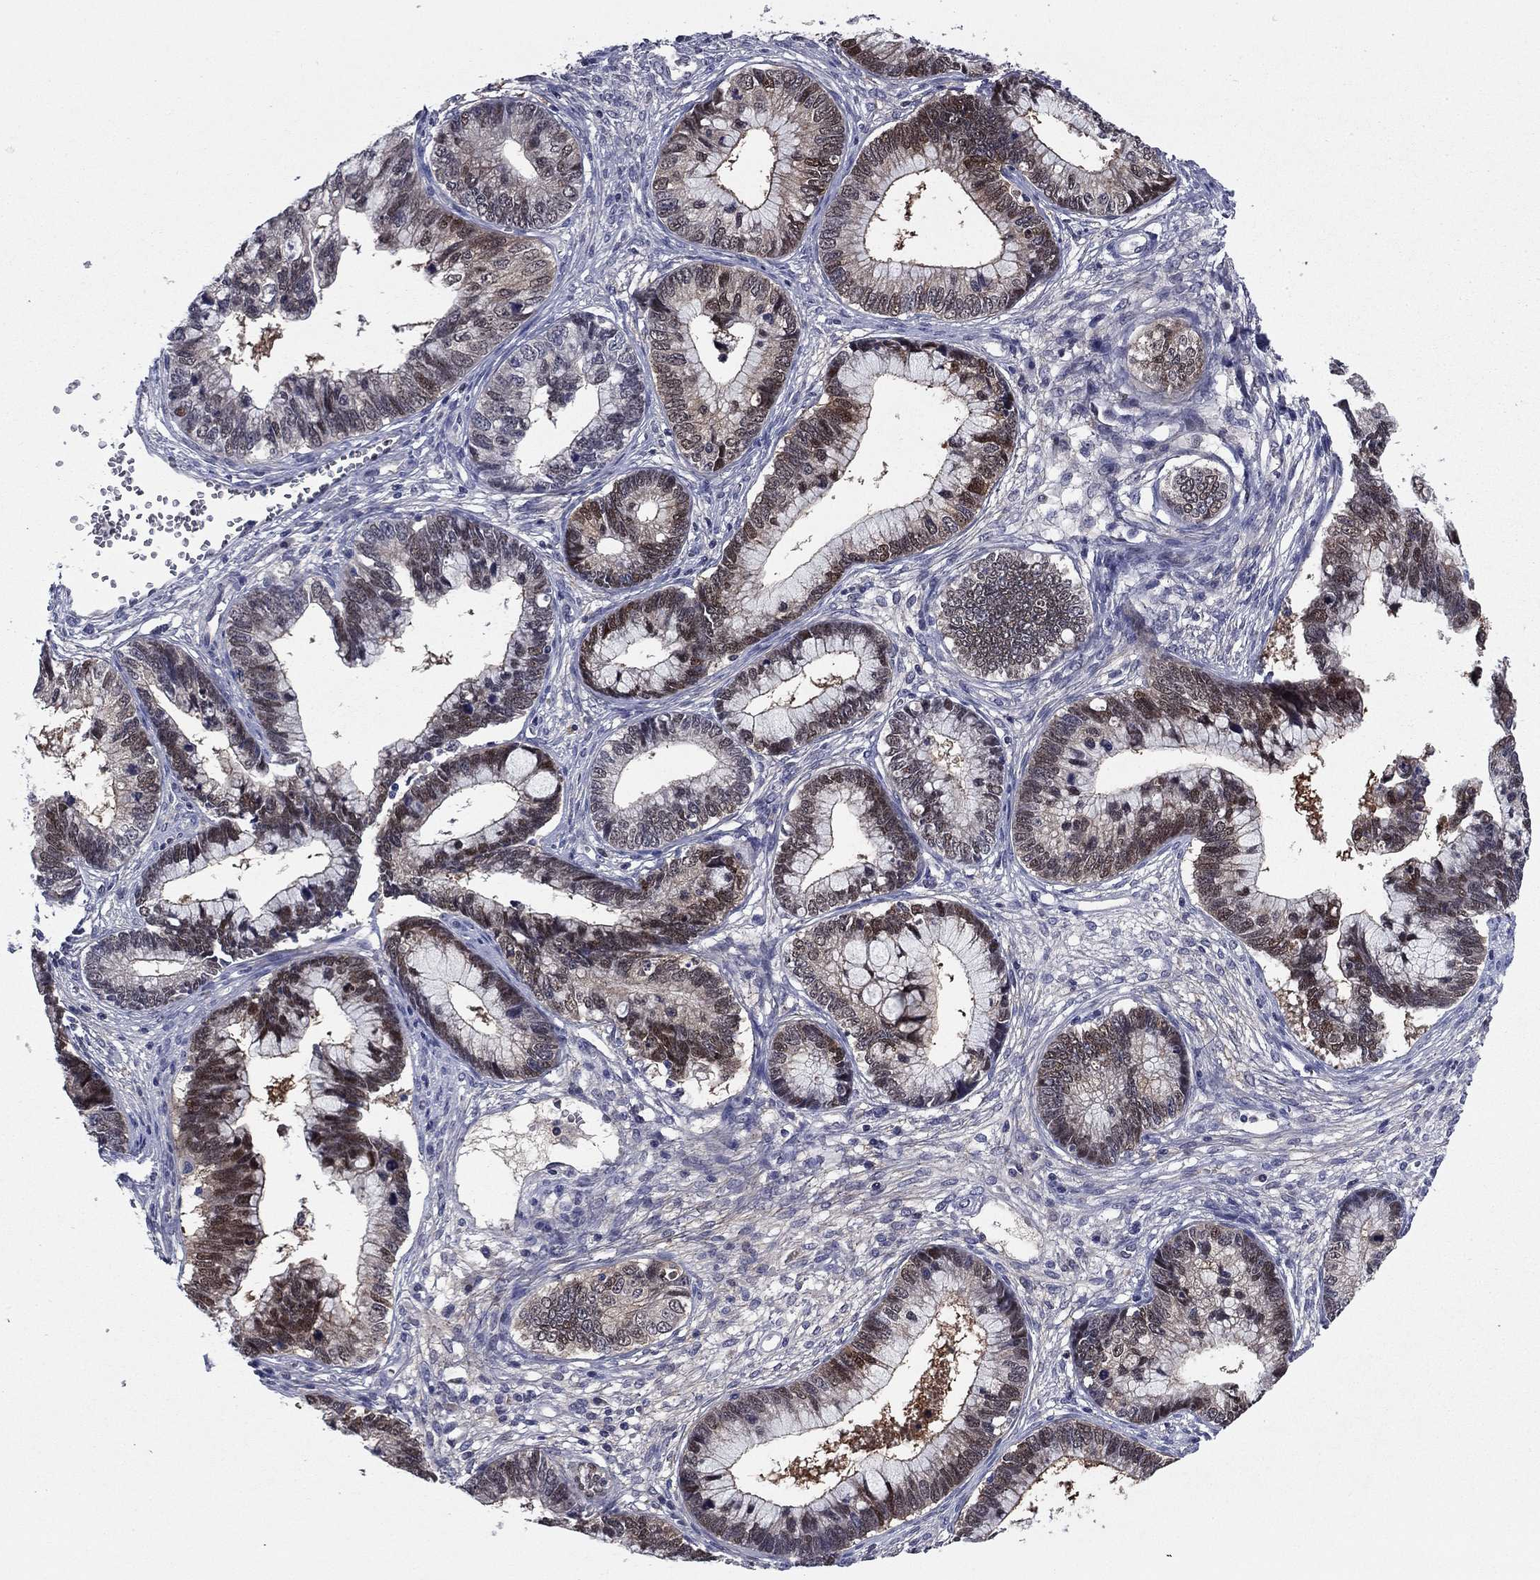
{"staining": {"intensity": "strong", "quantity": "<25%", "location": "nuclear"}, "tissue": "cervical cancer", "cell_type": "Tumor cells", "image_type": "cancer", "snomed": [{"axis": "morphology", "description": "Adenocarcinoma, NOS"}, {"axis": "topography", "description": "Cervix"}], "caption": "Tumor cells display medium levels of strong nuclear staining in approximately <25% of cells in human adenocarcinoma (cervical). Nuclei are stained in blue.", "gene": "REXO5", "patient": {"sex": "female", "age": 44}}